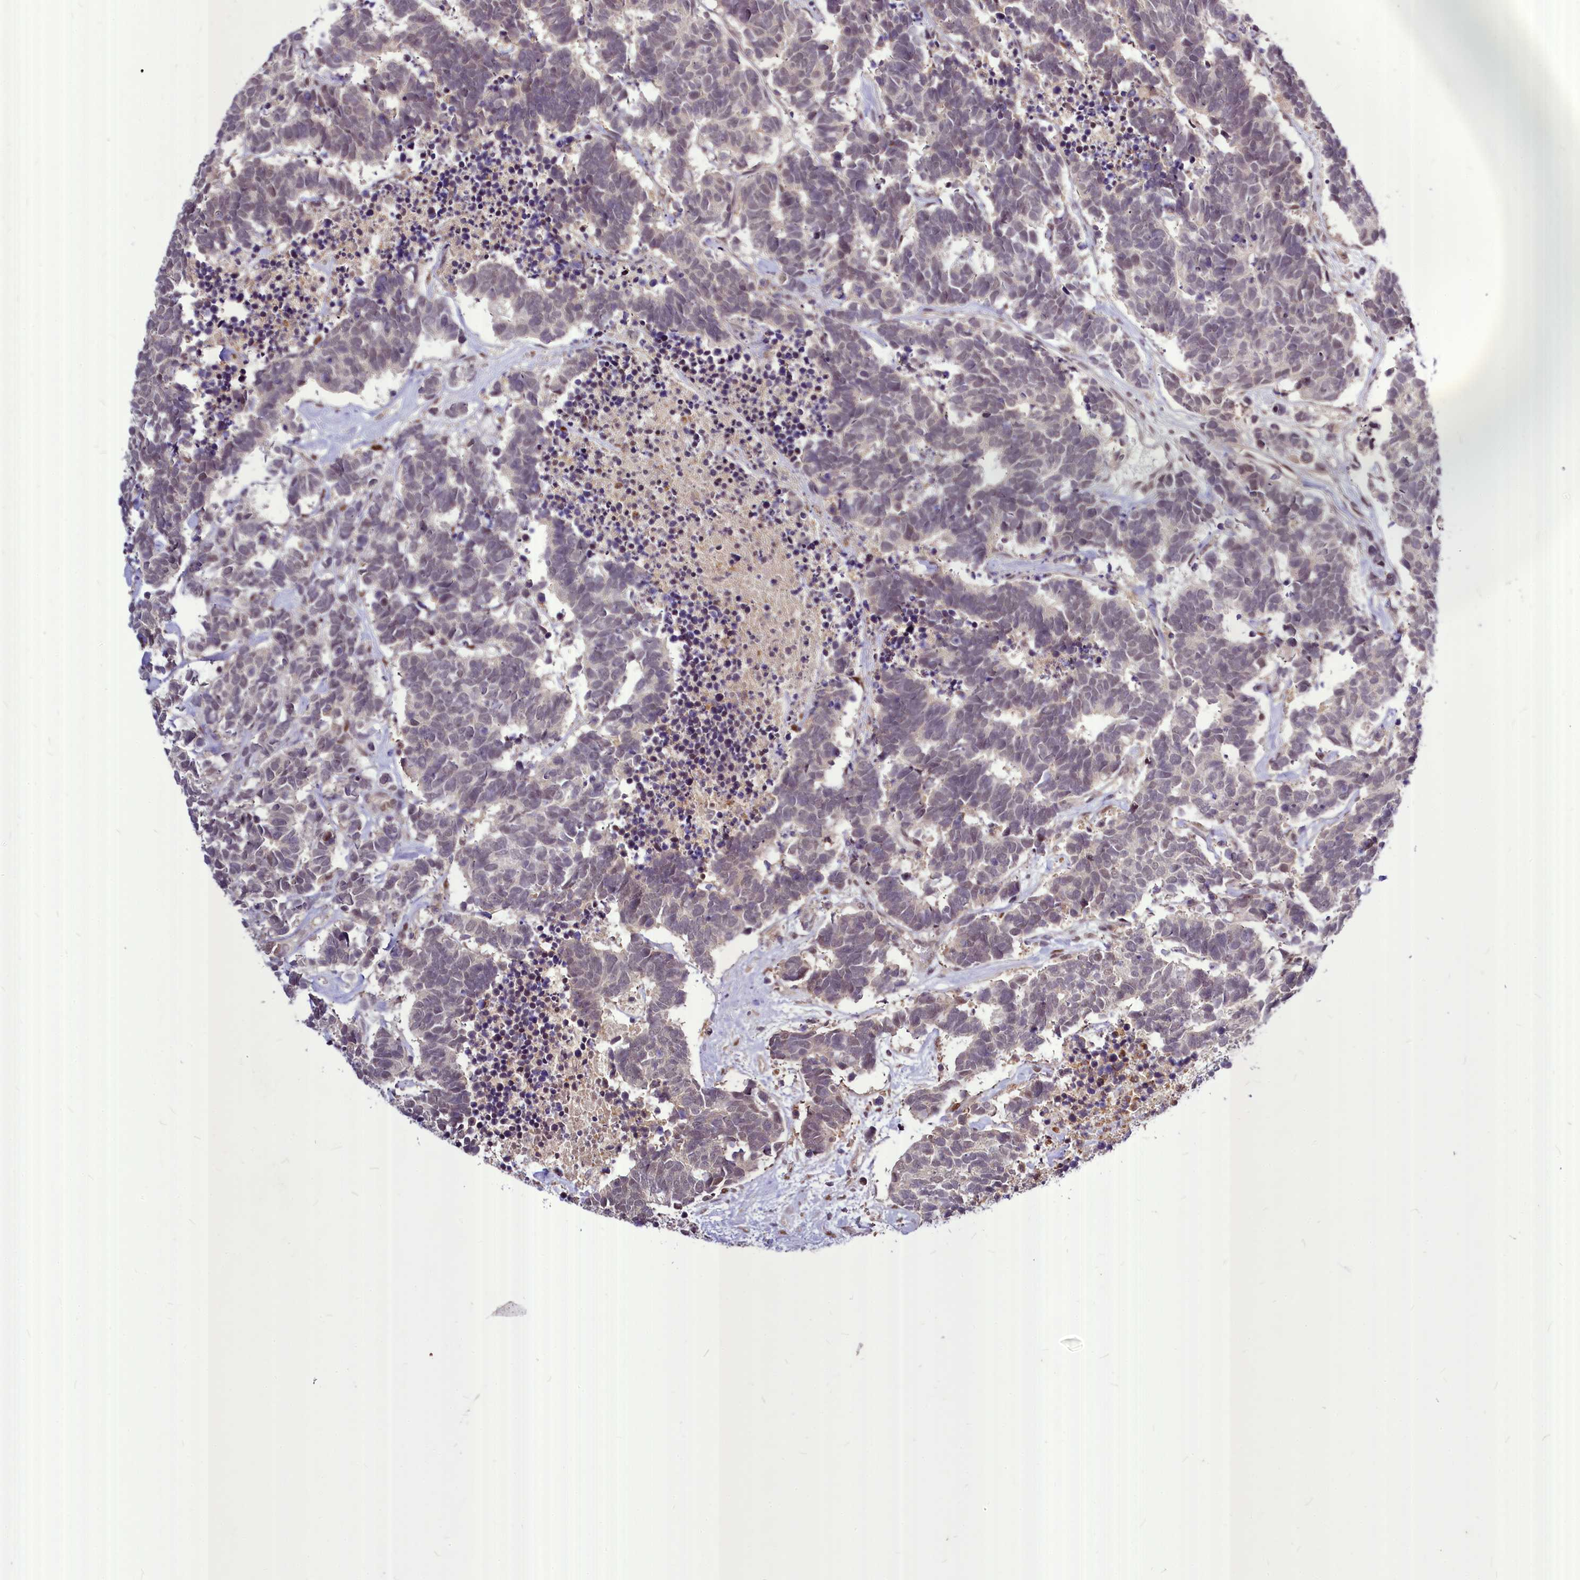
{"staining": {"intensity": "weak", "quantity": "<25%", "location": "nuclear"}, "tissue": "carcinoid", "cell_type": "Tumor cells", "image_type": "cancer", "snomed": [{"axis": "morphology", "description": "Carcinoma, NOS"}, {"axis": "morphology", "description": "Carcinoid, malignant, NOS"}, {"axis": "topography", "description": "Urinary bladder"}], "caption": "Tumor cells are negative for protein expression in human malignant carcinoid.", "gene": "MAML2", "patient": {"sex": "male", "age": 57}}